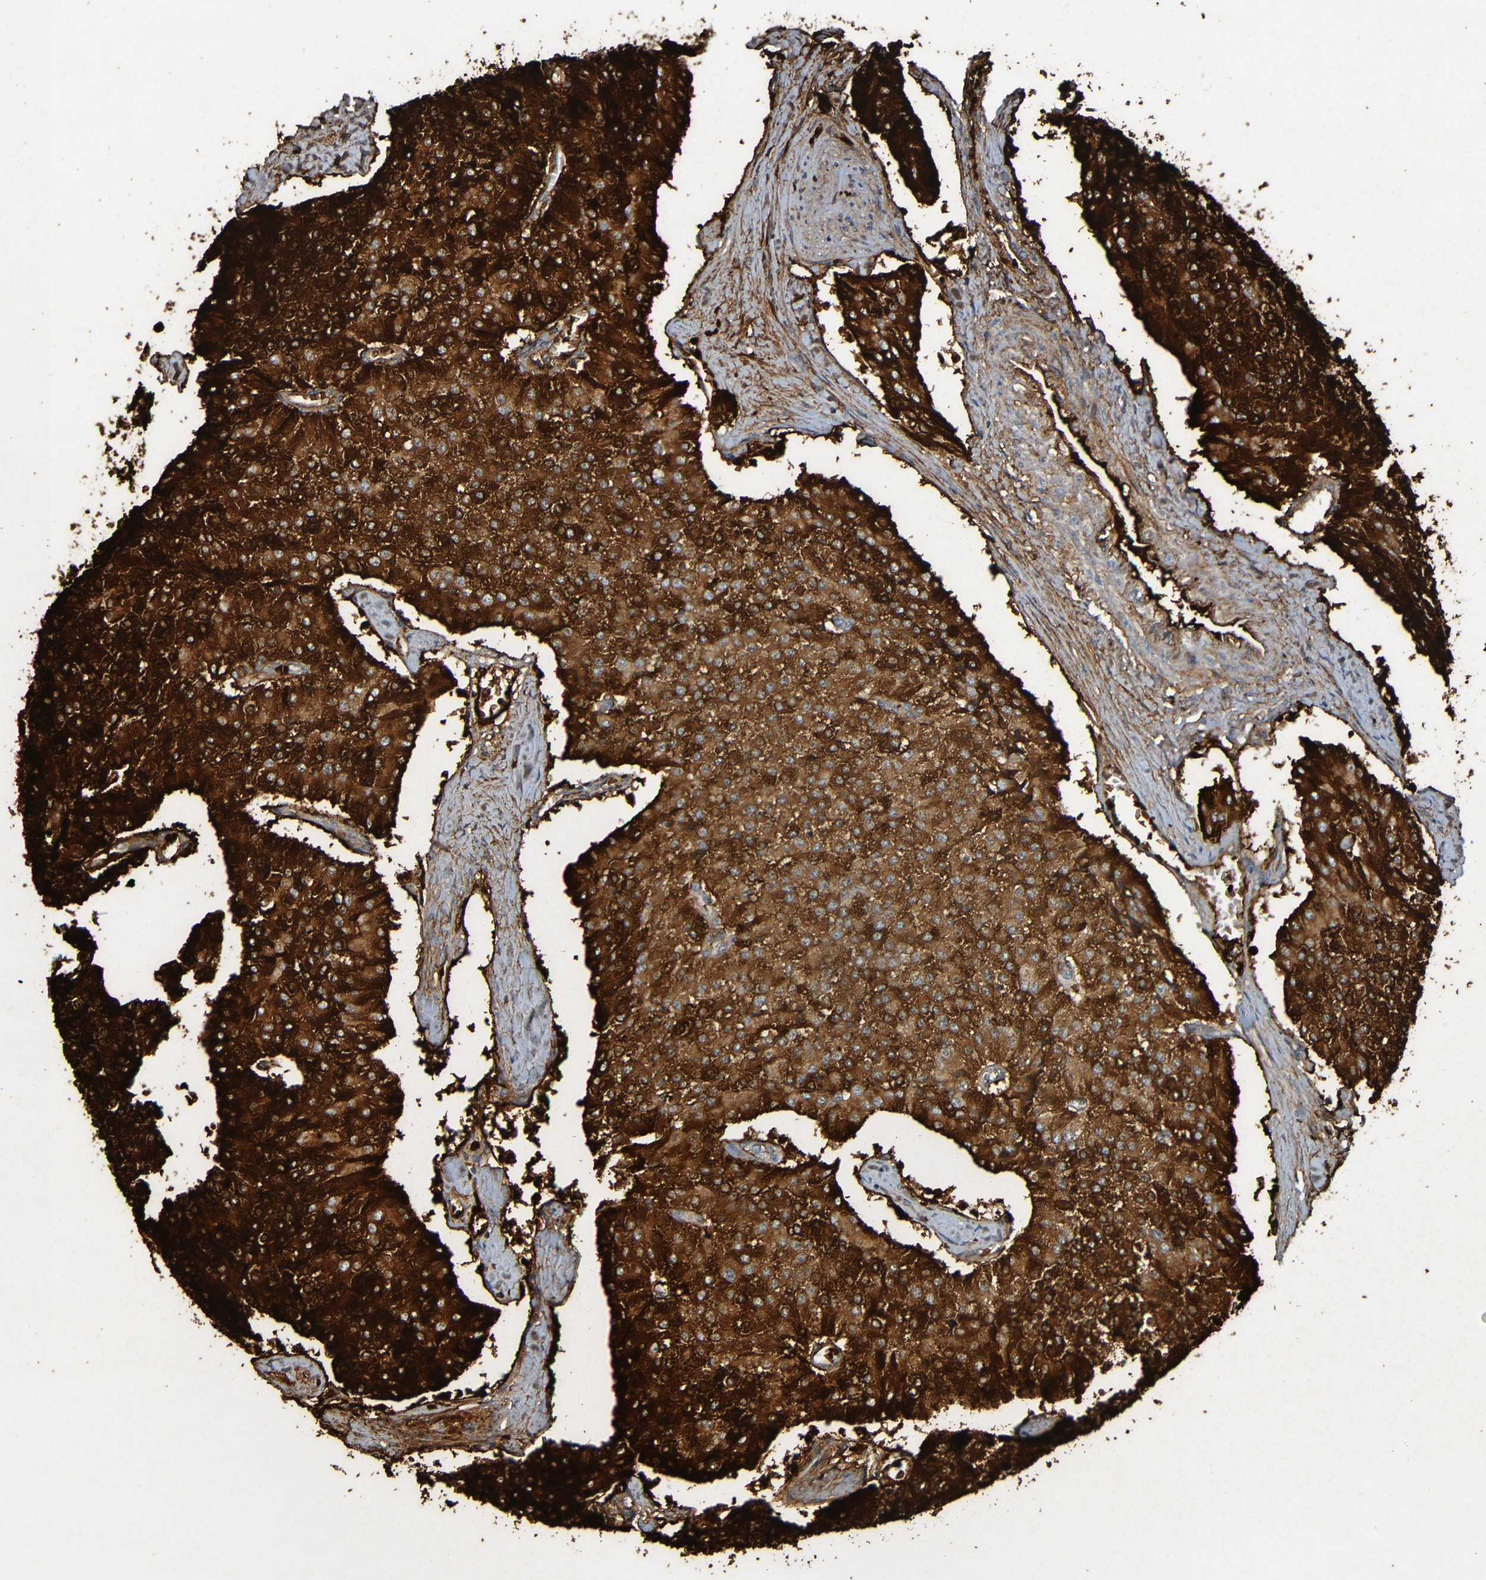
{"staining": {"intensity": "strong", "quantity": ">75%", "location": "cytoplasmic/membranous"}, "tissue": "carcinoid", "cell_type": "Tumor cells", "image_type": "cancer", "snomed": [{"axis": "morphology", "description": "Carcinoid, malignant, NOS"}, {"axis": "topography", "description": "Colon"}], "caption": "IHC (DAB) staining of carcinoid exhibits strong cytoplasmic/membranous protein staining in about >75% of tumor cells. The protein of interest is shown in brown color, while the nuclei are stained blue.", "gene": "LRRC70", "patient": {"sex": "female", "age": 52}}